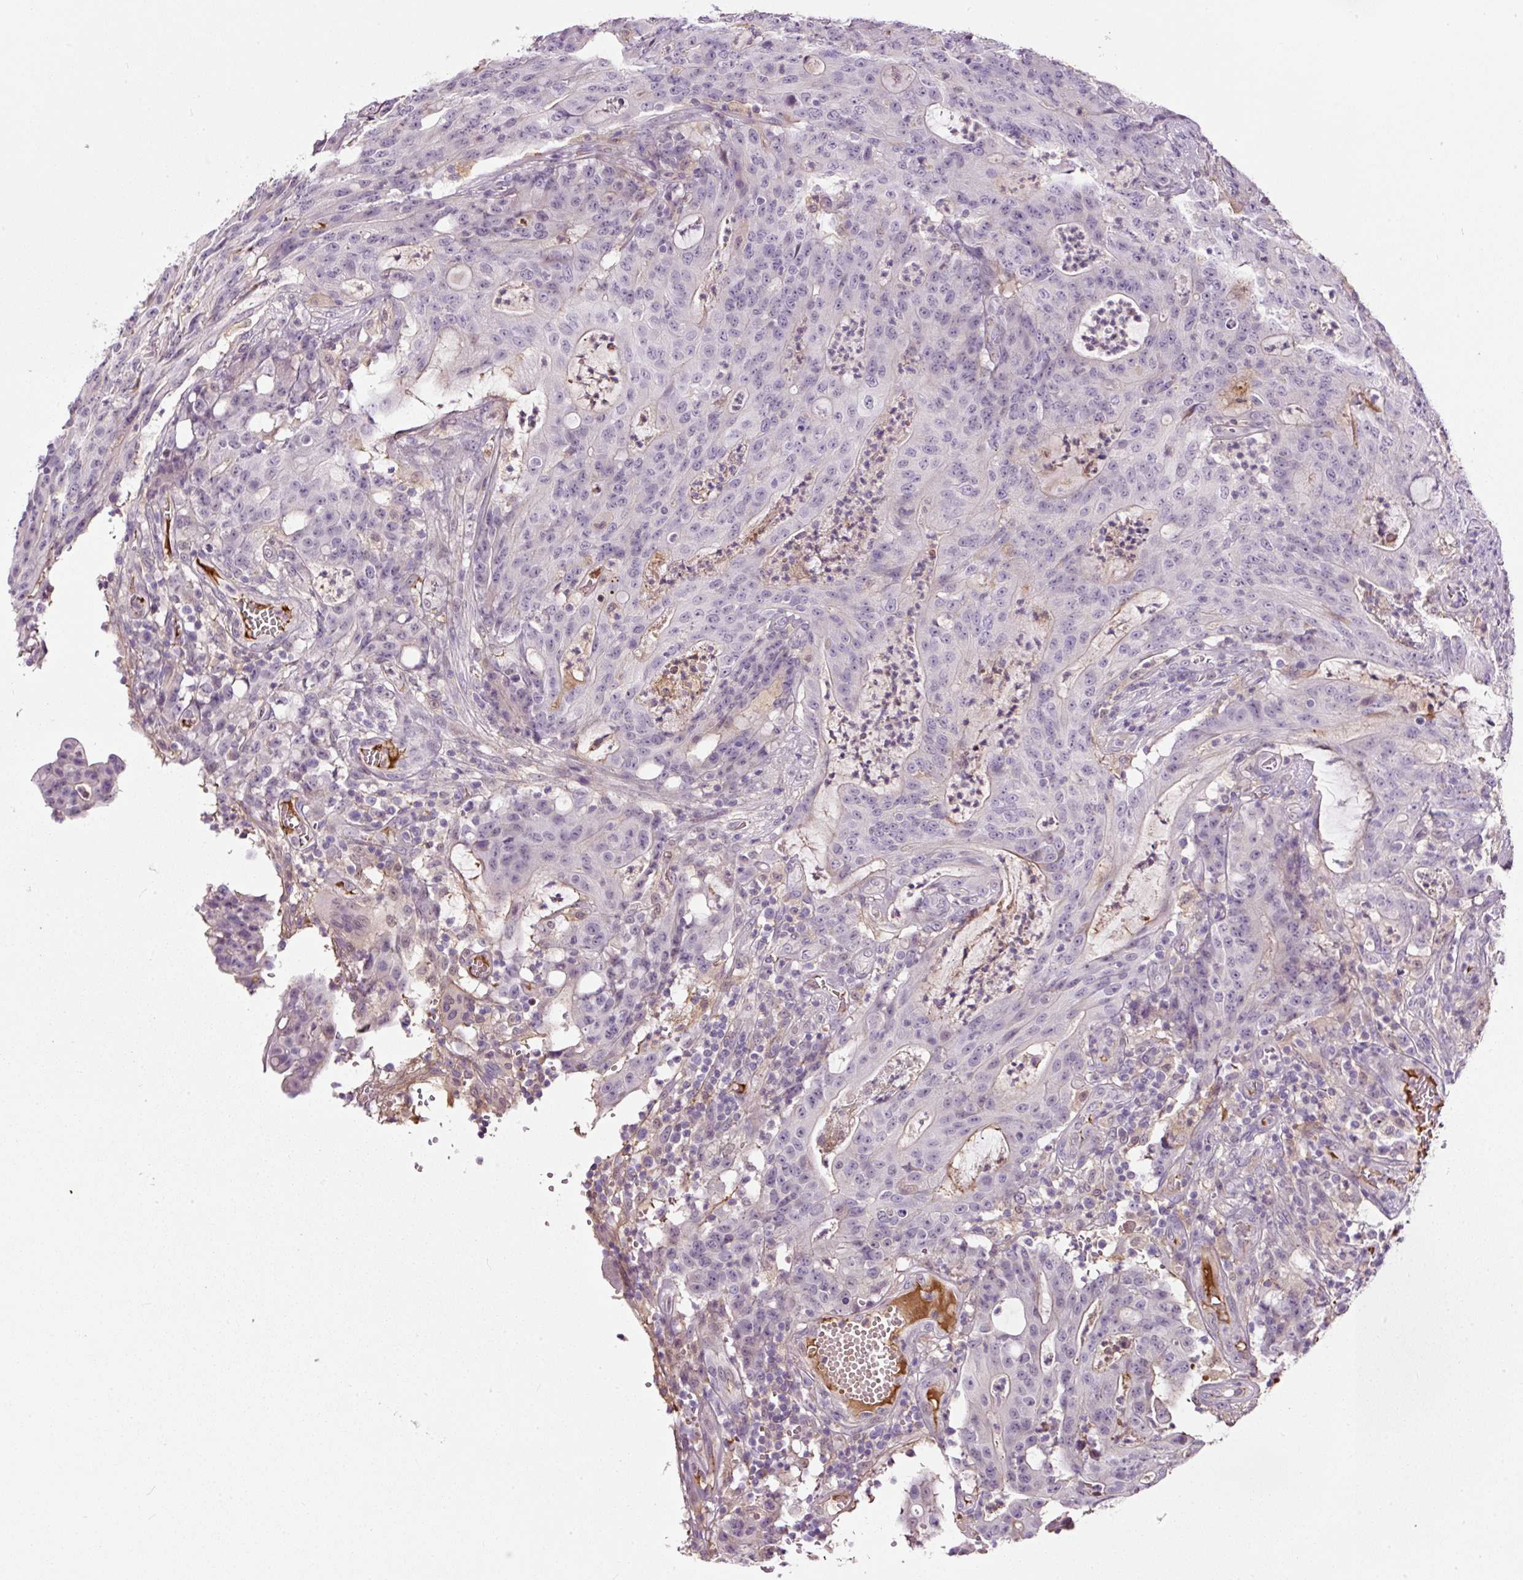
{"staining": {"intensity": "negative", "quantity": "none", "location": "none"}, "tissue": "colorectal cancer", "cell_type": "Tumor cells", "image_type": "cancer", "snomed": [{"axis": "morphology", "description": "Adenocarcinoma, NOS"}, {"axis": "topography", "description": "Colon"}], "caption": "This is a histopathology image of IHC staining of colorectal cancer, which shows no positivity in tumor cells. Brightfield microscopy of IHC stained with DAB (3,3'-diaminobenzidine) (brown) and hematoxylin (blue), captured at high magnification.", "gene": "LRRC24", "patient": {"sex": "male", "age": 83}}